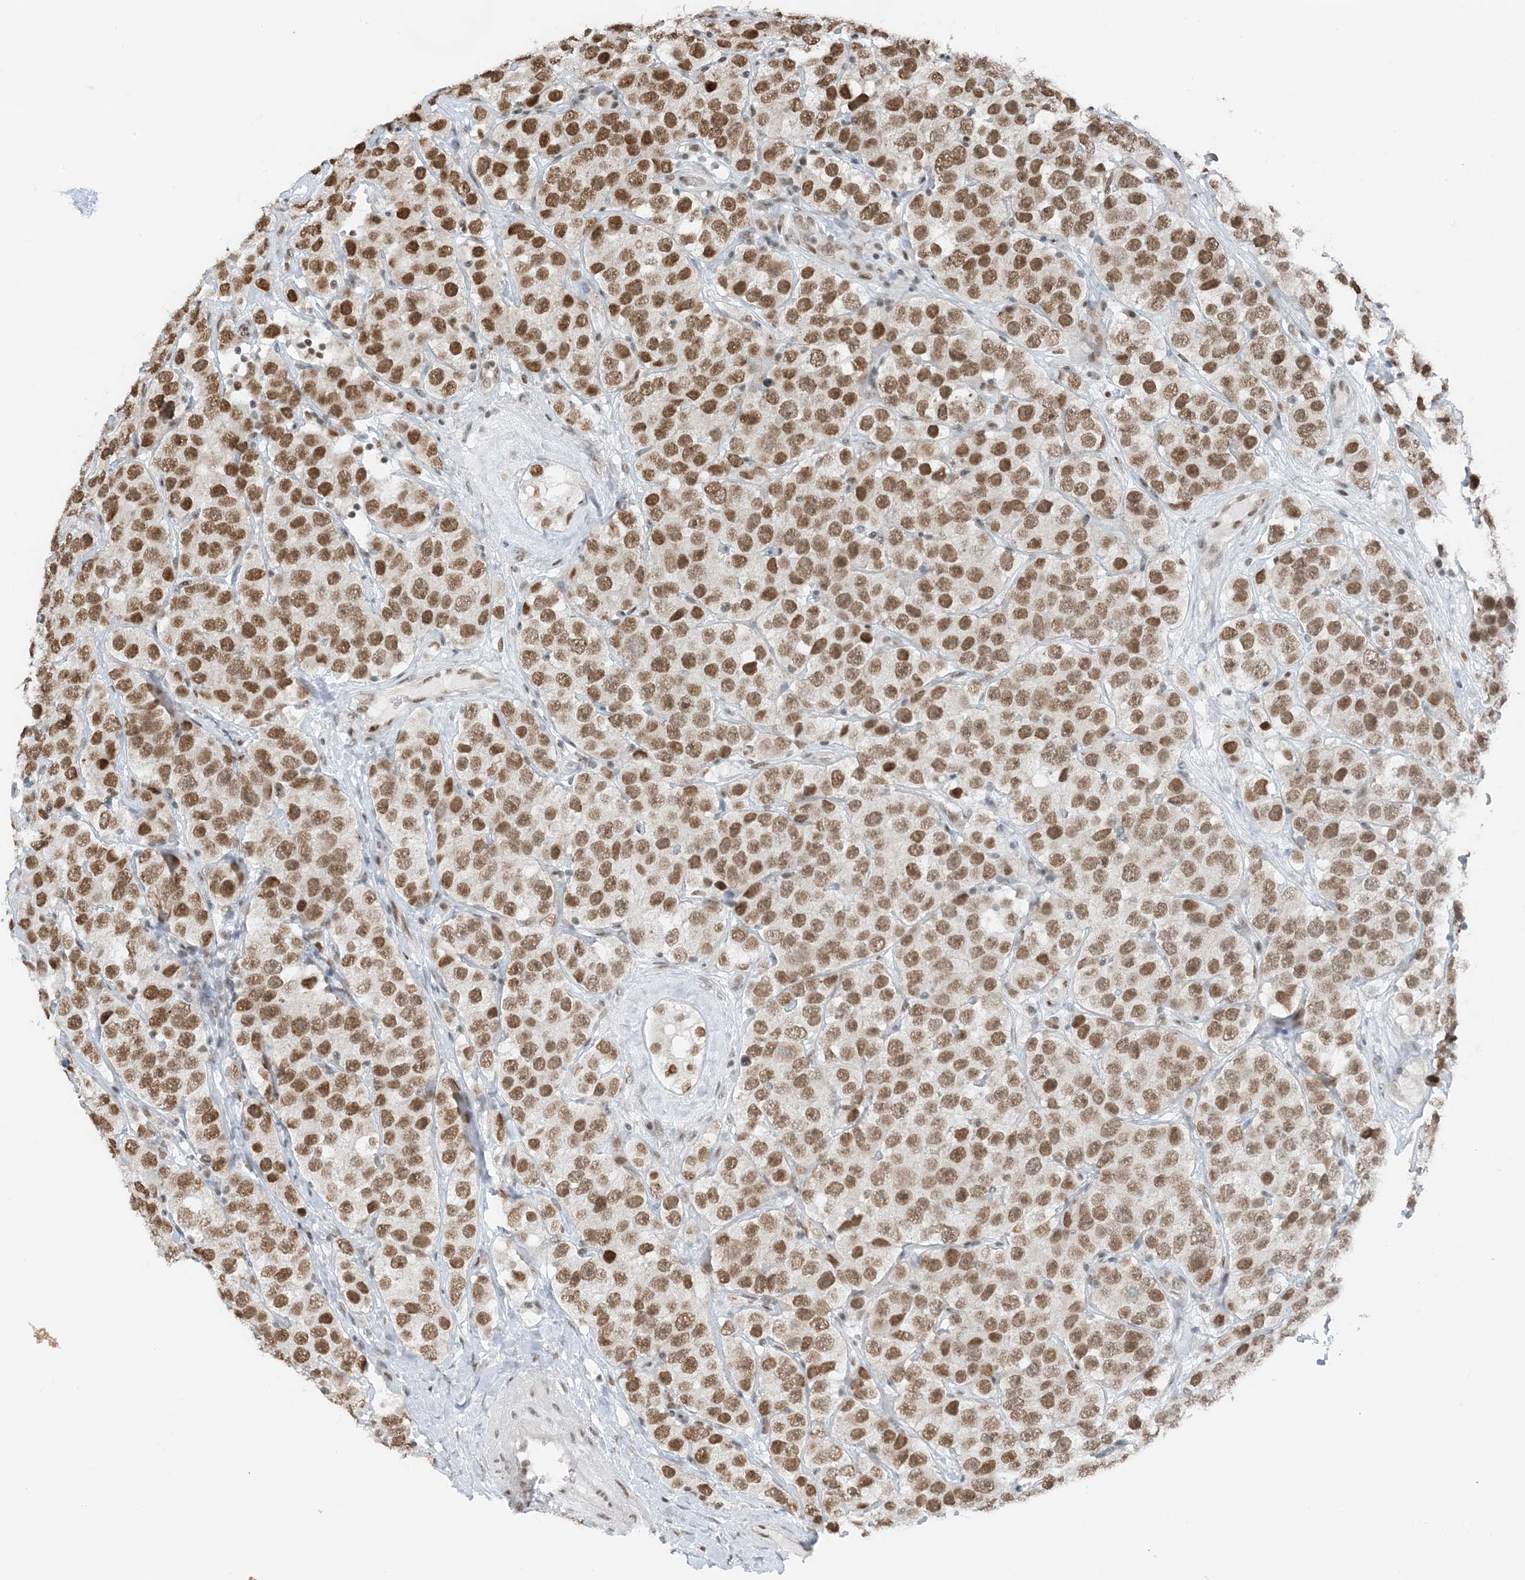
{"staining": {"intensity": "moderate", "quantity": ">75%", "location": "nuclear"}, "tissue": "testis cancer", "cell_type": "Tumor cells", "image_type": "cancer", "snomed": [{"axis": "morphology", "description": "Seminoma, NOS"}, {"axis": "topography", "description": "Testis"}], "caption": "Protein expression analysis of human testis cancer reveals moderate nuclear positivity in approximately >75% of tumor cells.", "gene": "ZNF500", "patient": {"sex": "male", "age": 28}}